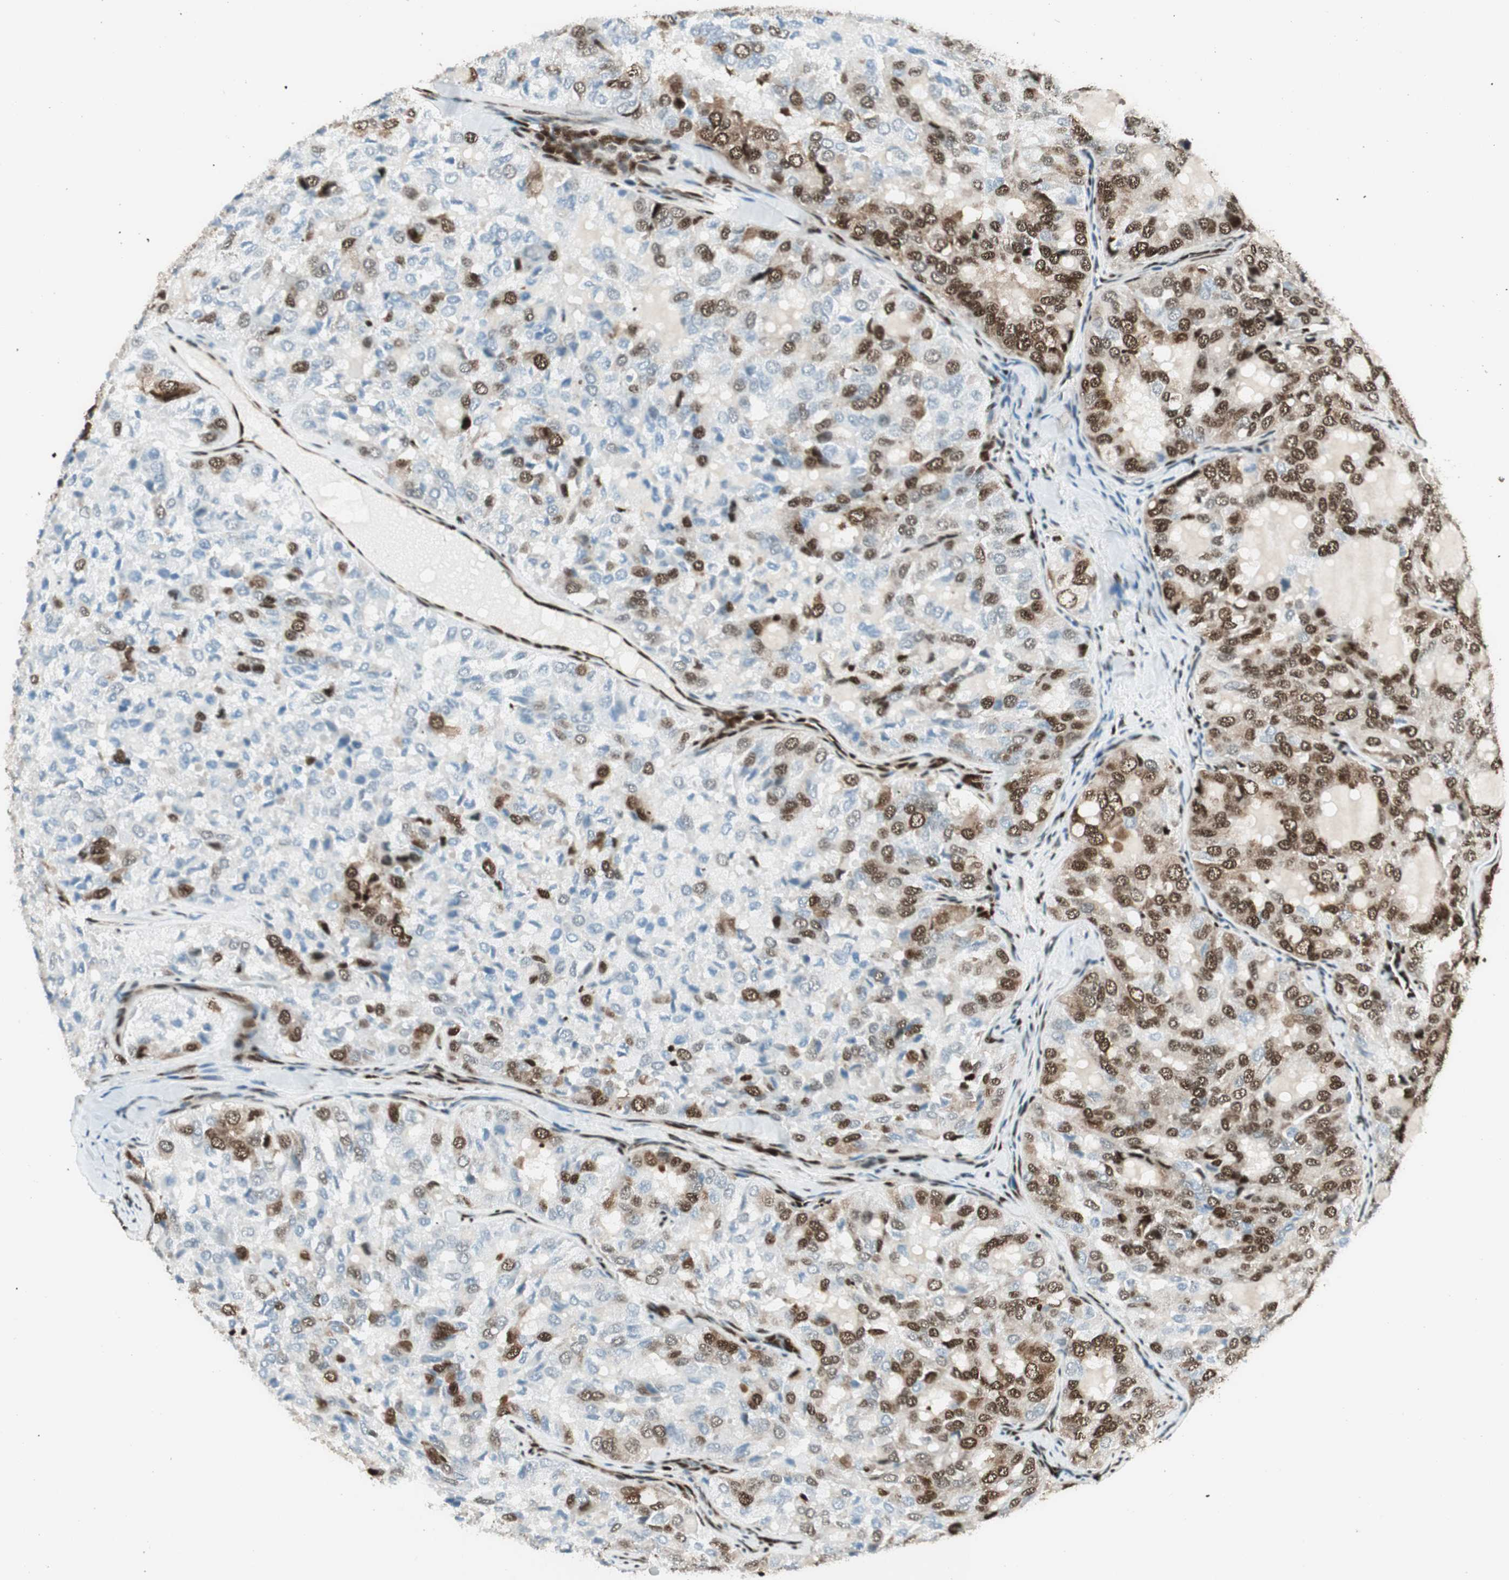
{"staining": {"intensity": "strong", "quantity": "<25%", "location": "nuclear"}, "tissue": "thyroid cancer", "cell_type": "Tumor cells", "image_type": "cancer", "snomed": [{"axis": "morphology", "description": "Follicular adenoma carcinoma, NOS"}, {"axis": "topography", "description": "Thyroid gland"}], "caption": "A photomicrograph showing strong nuclear positivity in about <25% of tumor cells in follicular adenoma carcinoma (thyroid), as visualized by brown immunohistochemical staining.", "gene": "EWSR1", "patient": {"sex": "male", "age": 75}}